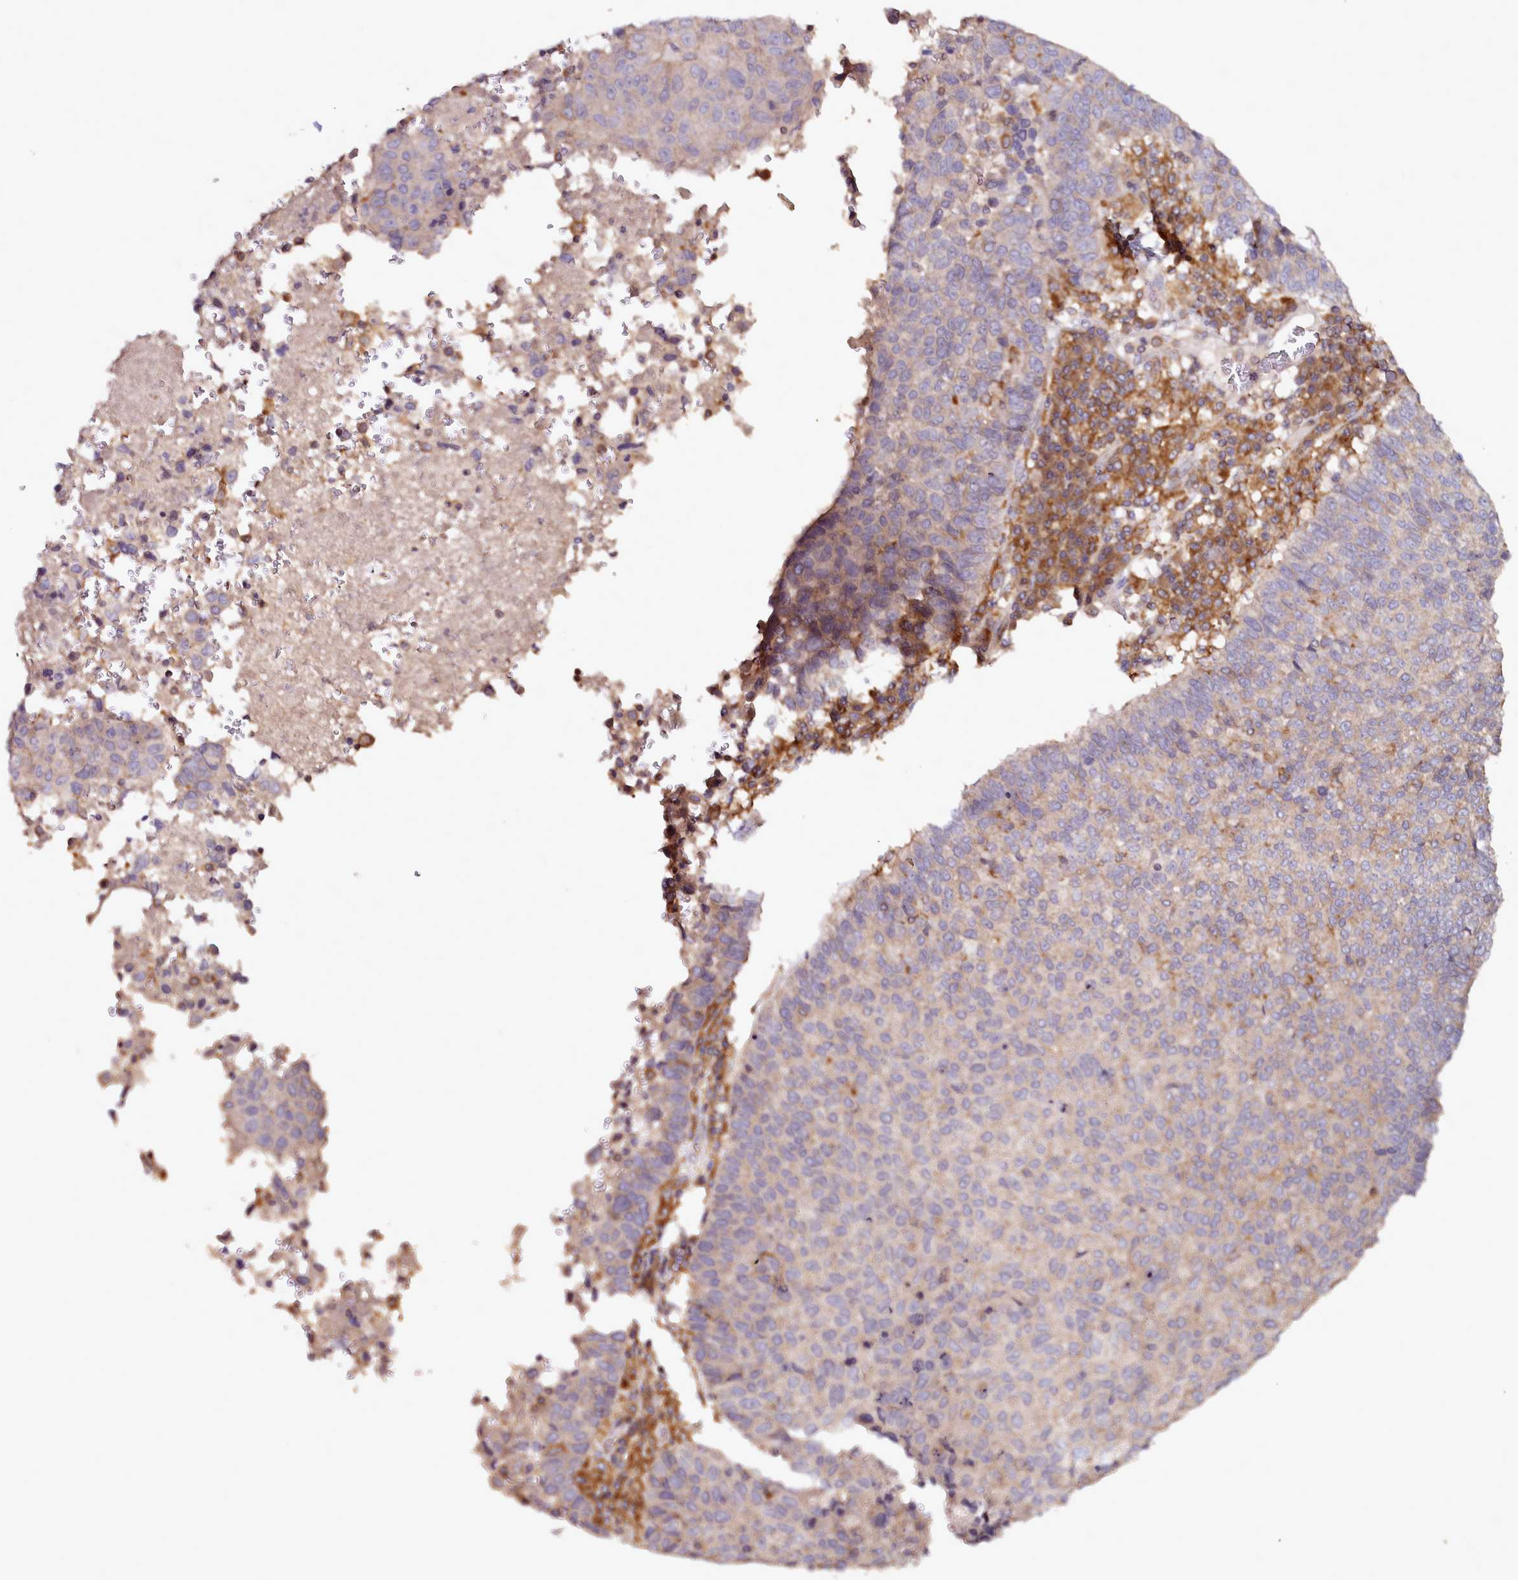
{"staining": {"intensity": "weak", "quantity": "<25%", "location": "cytoplasmic/membranous"}, "tissue": "lung cancer", "cell_type": "Tumor cells", "image_type": "cancer", "snomed": [{"axis": "morphology", "description": "Squamous cell carcinoma, NOS"}, {"axis": "topography", "description": "Lung"}], "caption": "Photomicrograph shows no protein expression in tumor cells of lung cancer tissue.", "gene": "NCKAP1L", "patient": {"sex": "male", "age": 73}}